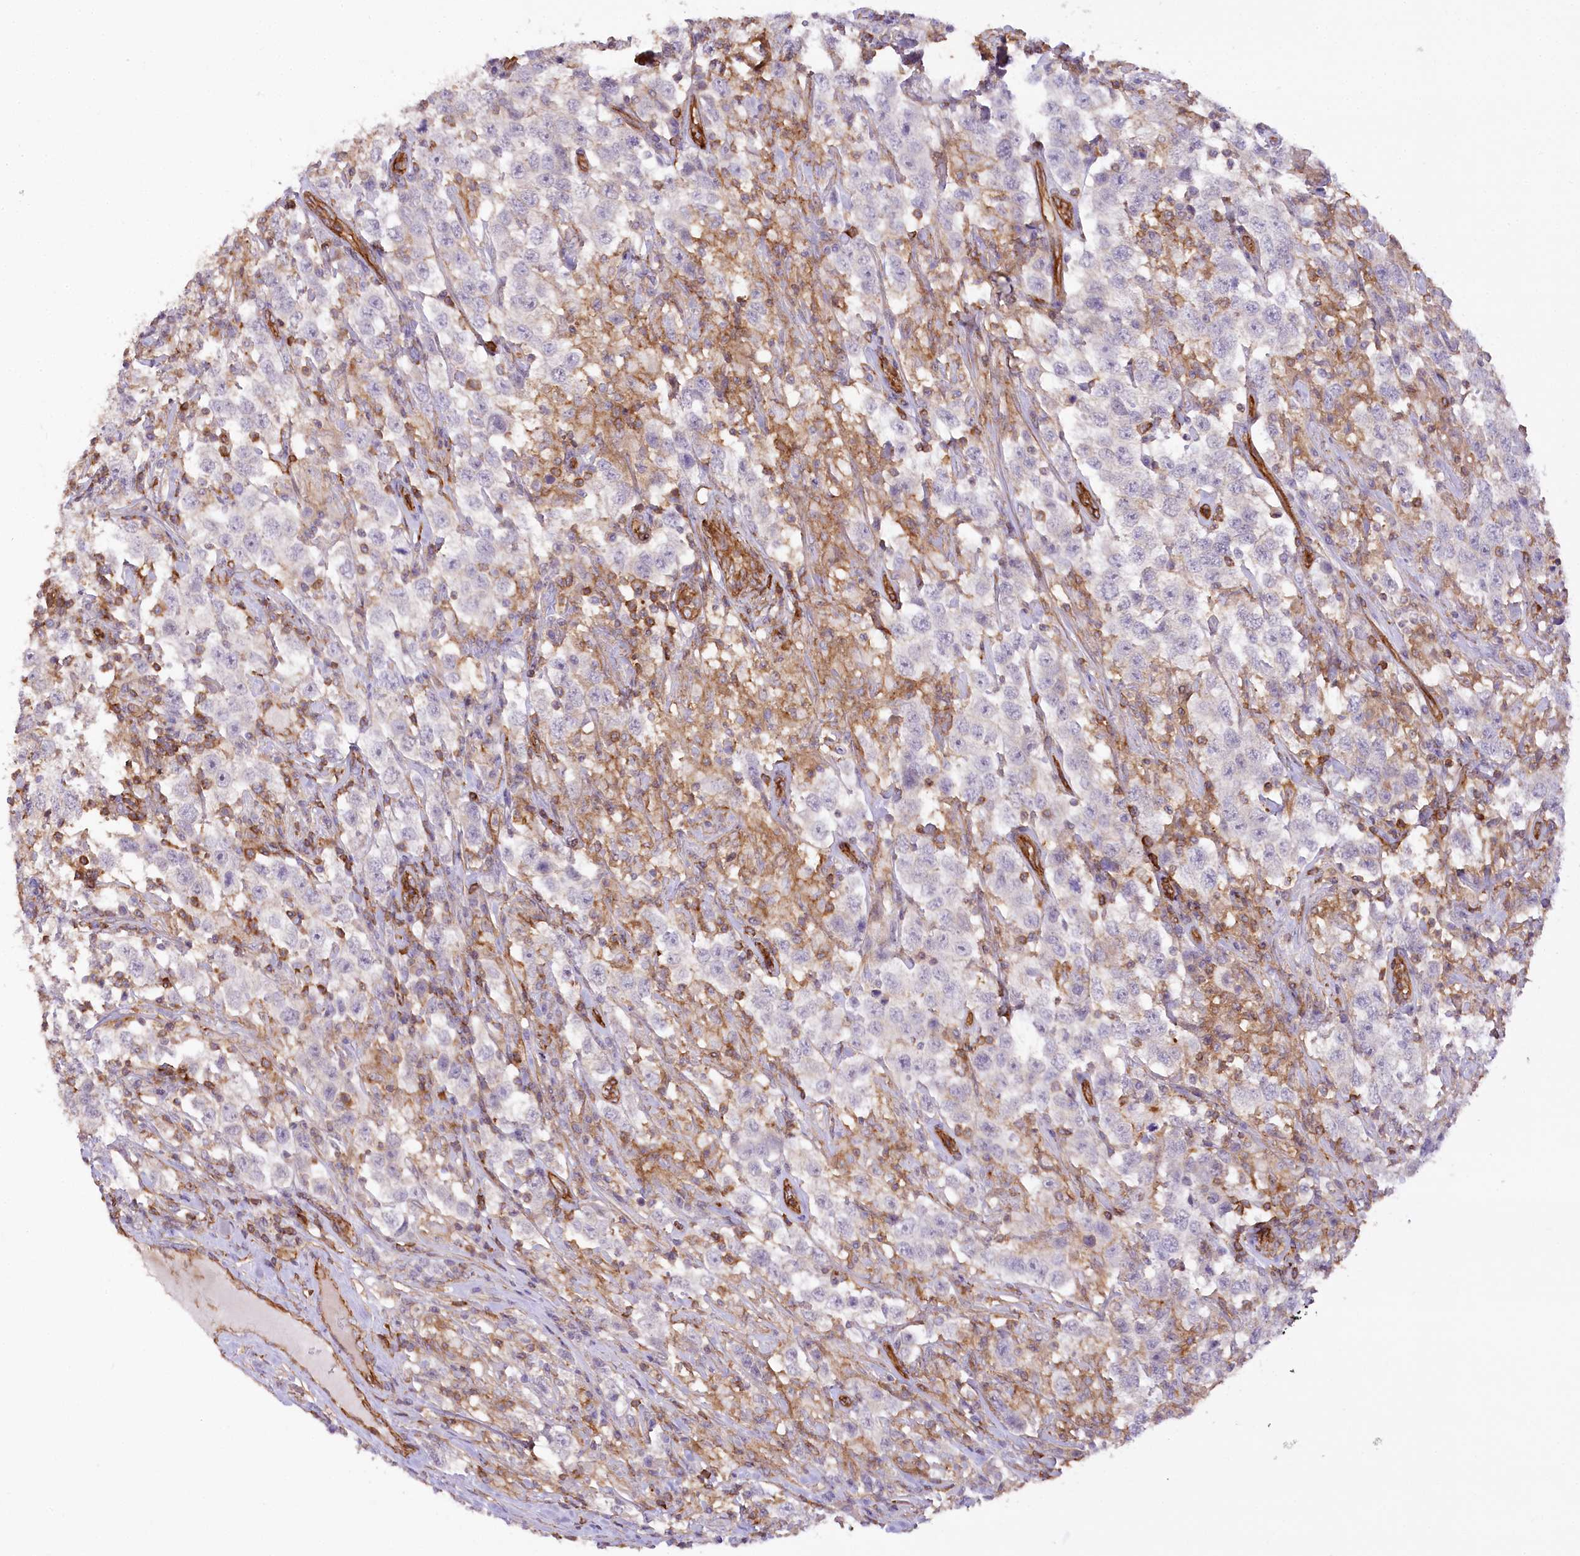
{"staining": {"intensity": "negative", "quantity": "none", "location": "none"}, "tissue": "testis cancer", "cell_type": "Tumor cells", "image_type": "cancer", "snomed": [{"axis": "morphology", "description": "Seminoma, NOS"}, {"axis": "topography", "description": "Testis"}], "caption": "High power microscopy histopathology image of an immunohistochemistry histopathology image of seminoma (testis), revealing no significant expression in tumor cells.", "gene": "SYNPO2", "patient": {"sex": "male", "age": 41}}